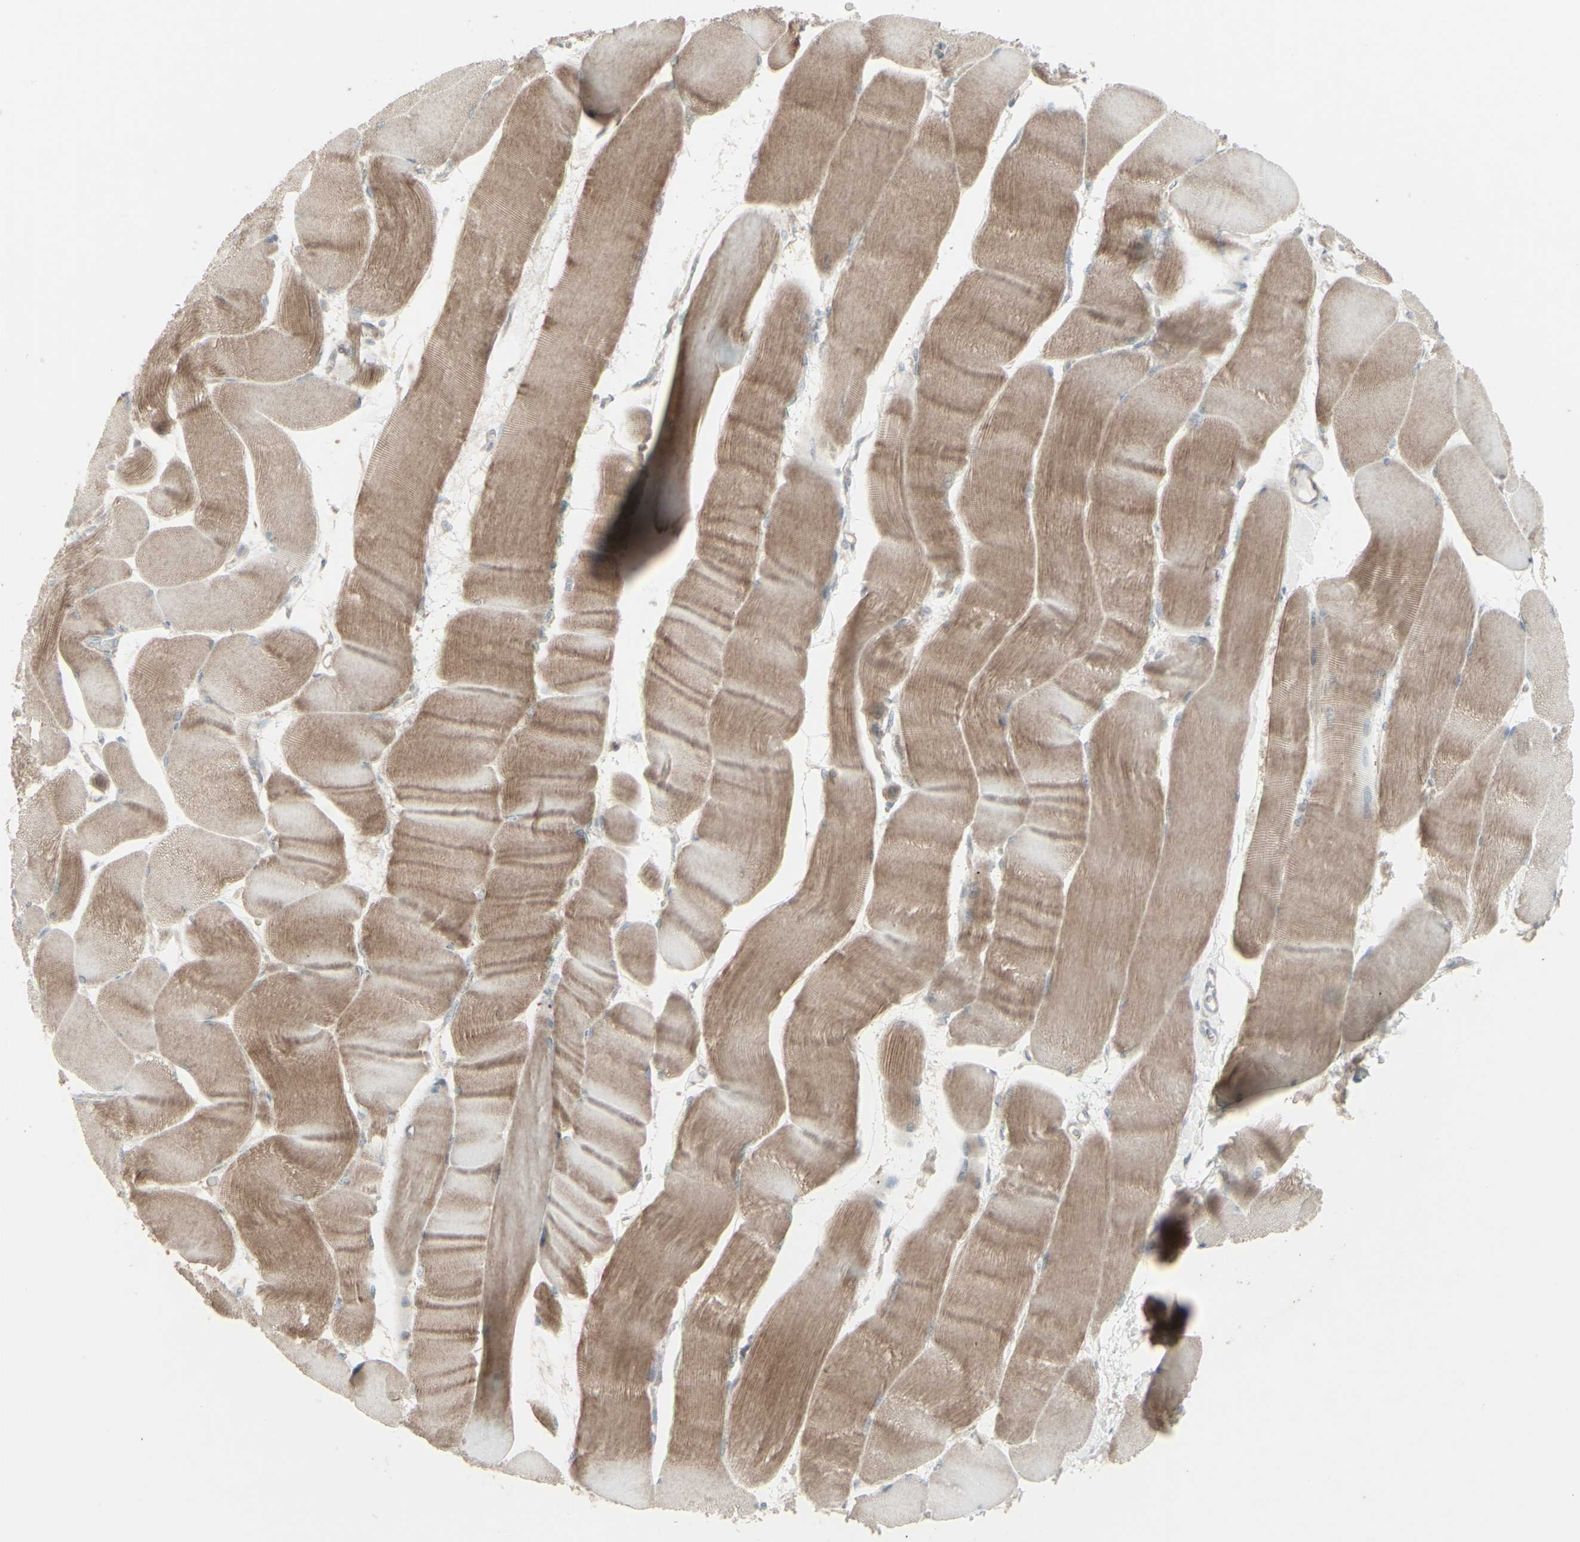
{"staining": {"intensity": "moderate", "quantity": ">75%", "location": "cytoplasmic/membranous"}, "tissue": "skeletal muscle", "cell_type": "Myocytes", "image_type": "normal", "snomed": [{"axis": "morphology", "description": "Normal tissue, NOS"}, {"axis": "morphology", "description": "Squamous cell carcinoma, NOS"}, {"axis": "topography", "description": "Skeletal muscle"}], "caption": "Skeletal muscle stained for a protein shows moderate cytoplasmic/membranous positivity in myocytes.", "gene": "GMNN", "patient": {"sex": "male", "age": 51}}